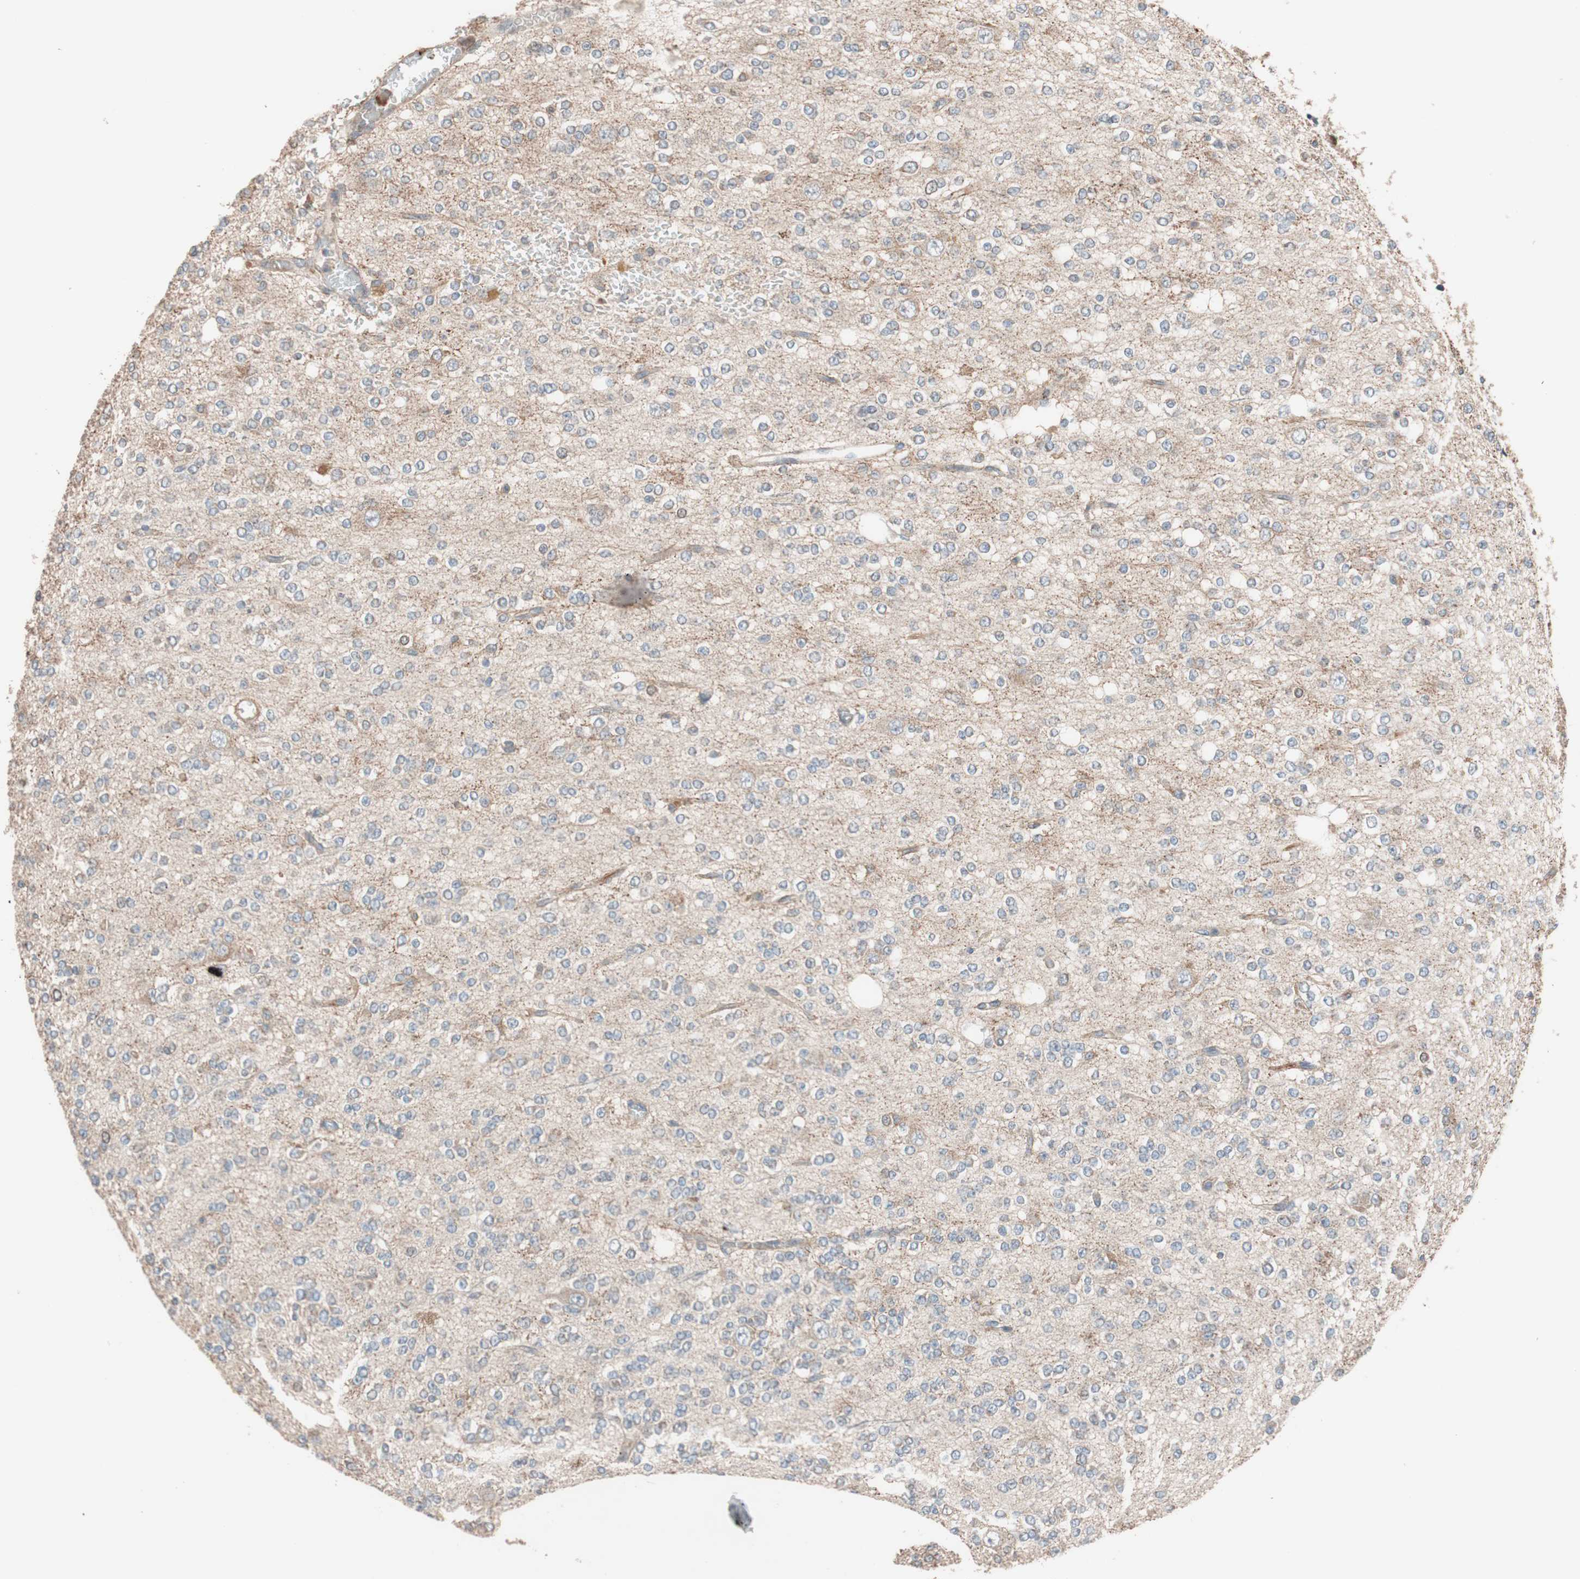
{"staining": {"intensity": "weak", "quantity": ">75%", "location": "cytoplasmic/membranous"}, "tissue": "glioma", "cell_type": "Tumor cells", "image_type": "cancer", "snomed": [{"axis": "morphology", "description": "Glioma, malignant, Low grade"}, {"axis": "topography", "description": "Brain"}], "caption": "Human malignant glioma (low-grade) stained with a brown dye demonstrates weak cytoplasmic/membranous positive positivity in approximately >75% of tumor cells.", "gene": "SDC4", "patient": {"sex": "male", "age": 38}}